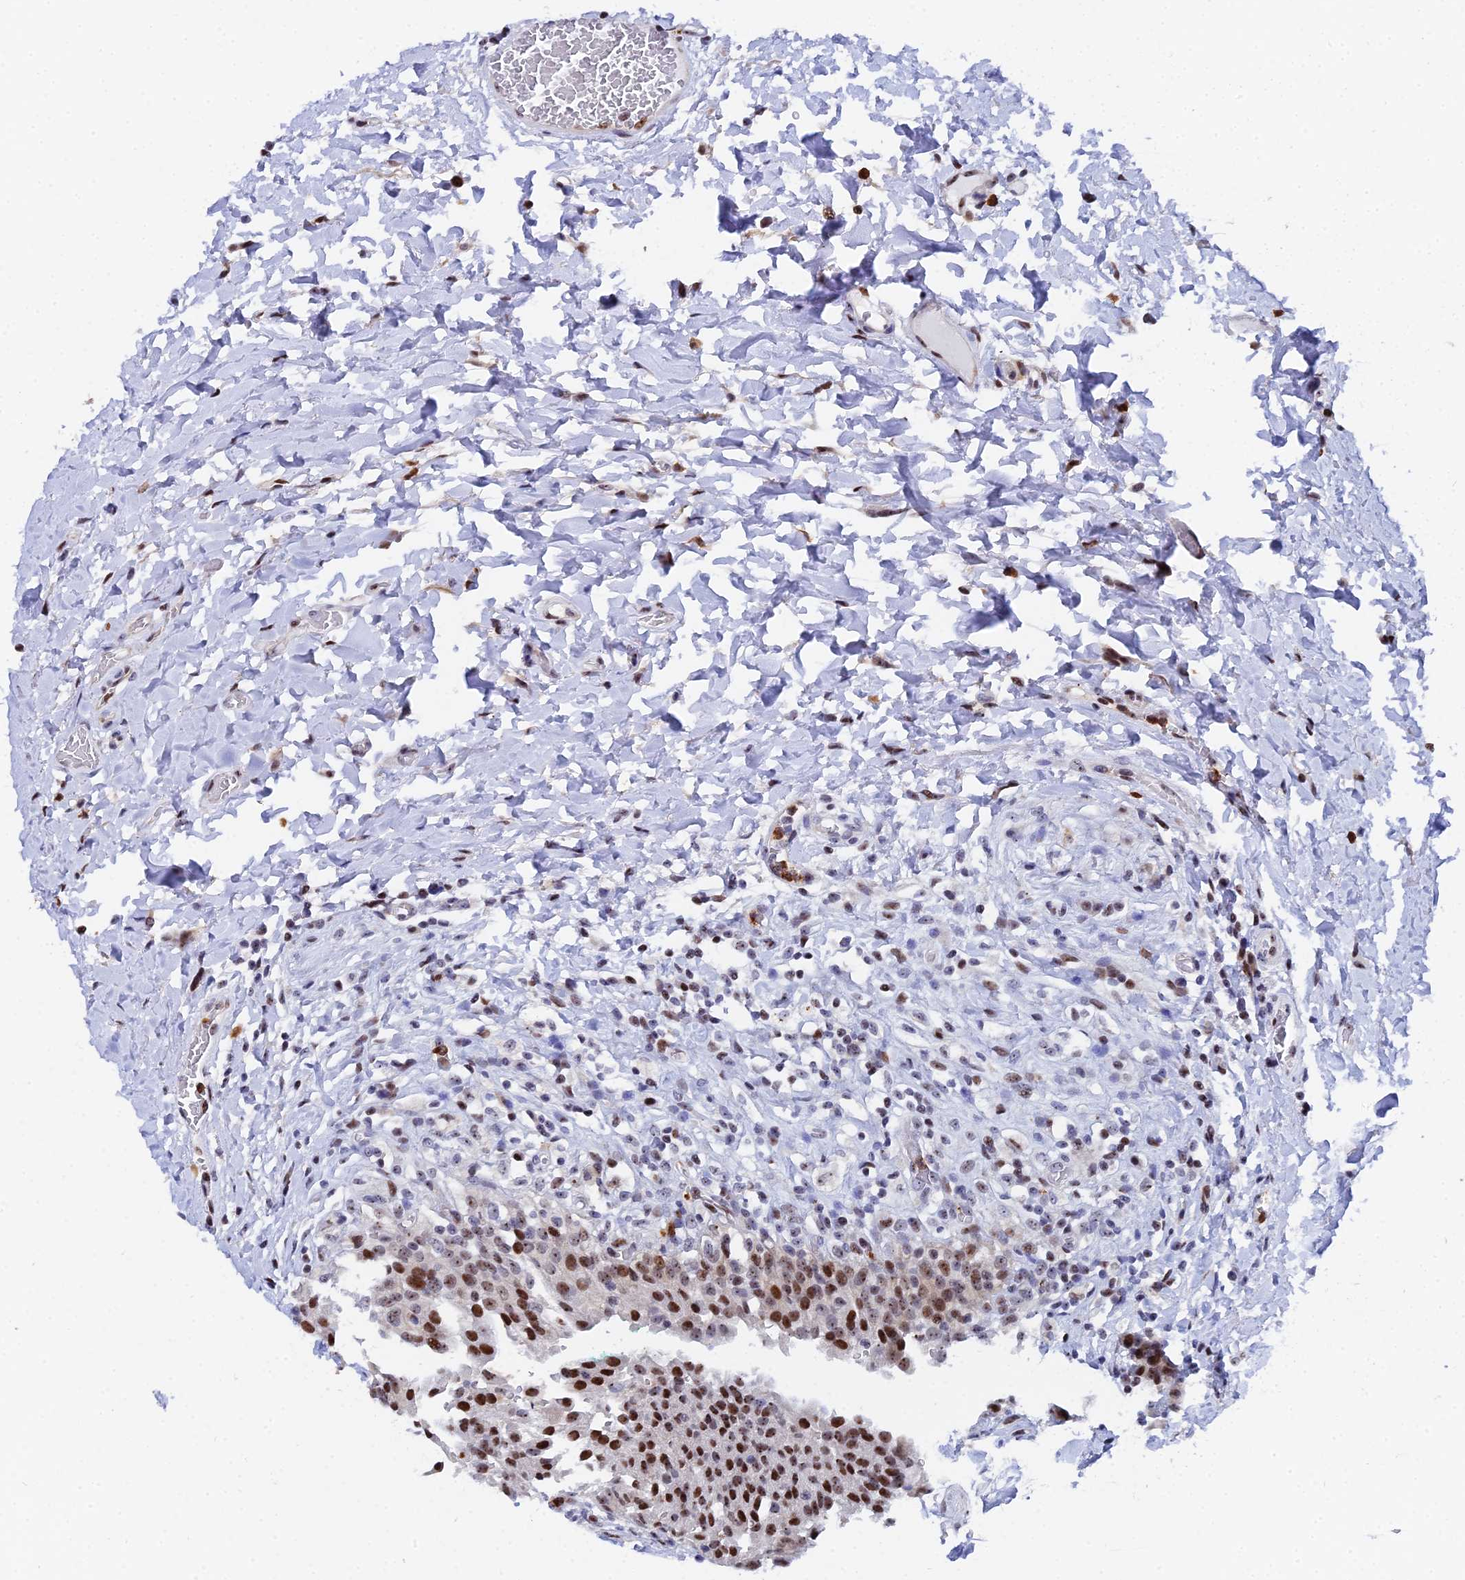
{"staining": {"intensity": "moderate", "quantity": ">75%", "location": "nuclear"}, "tissue": "urinary bladder", "cell_type": "Urothelial cells", "image_type": "normal", "snomed": [{"axis": "morphology", "description": "Normal tissue, NOS"}, {"axis": "morphology", "description": "Inflammation, NOS"}, {"axis": "topography", "description": "Urinary bladder"}], "caption": "Urinary bladder stained for a protein shows moderate nuclear positivity in urothelial cells.", "gene": "TIFA", "patient": {"sex": "male", "age": 64}}